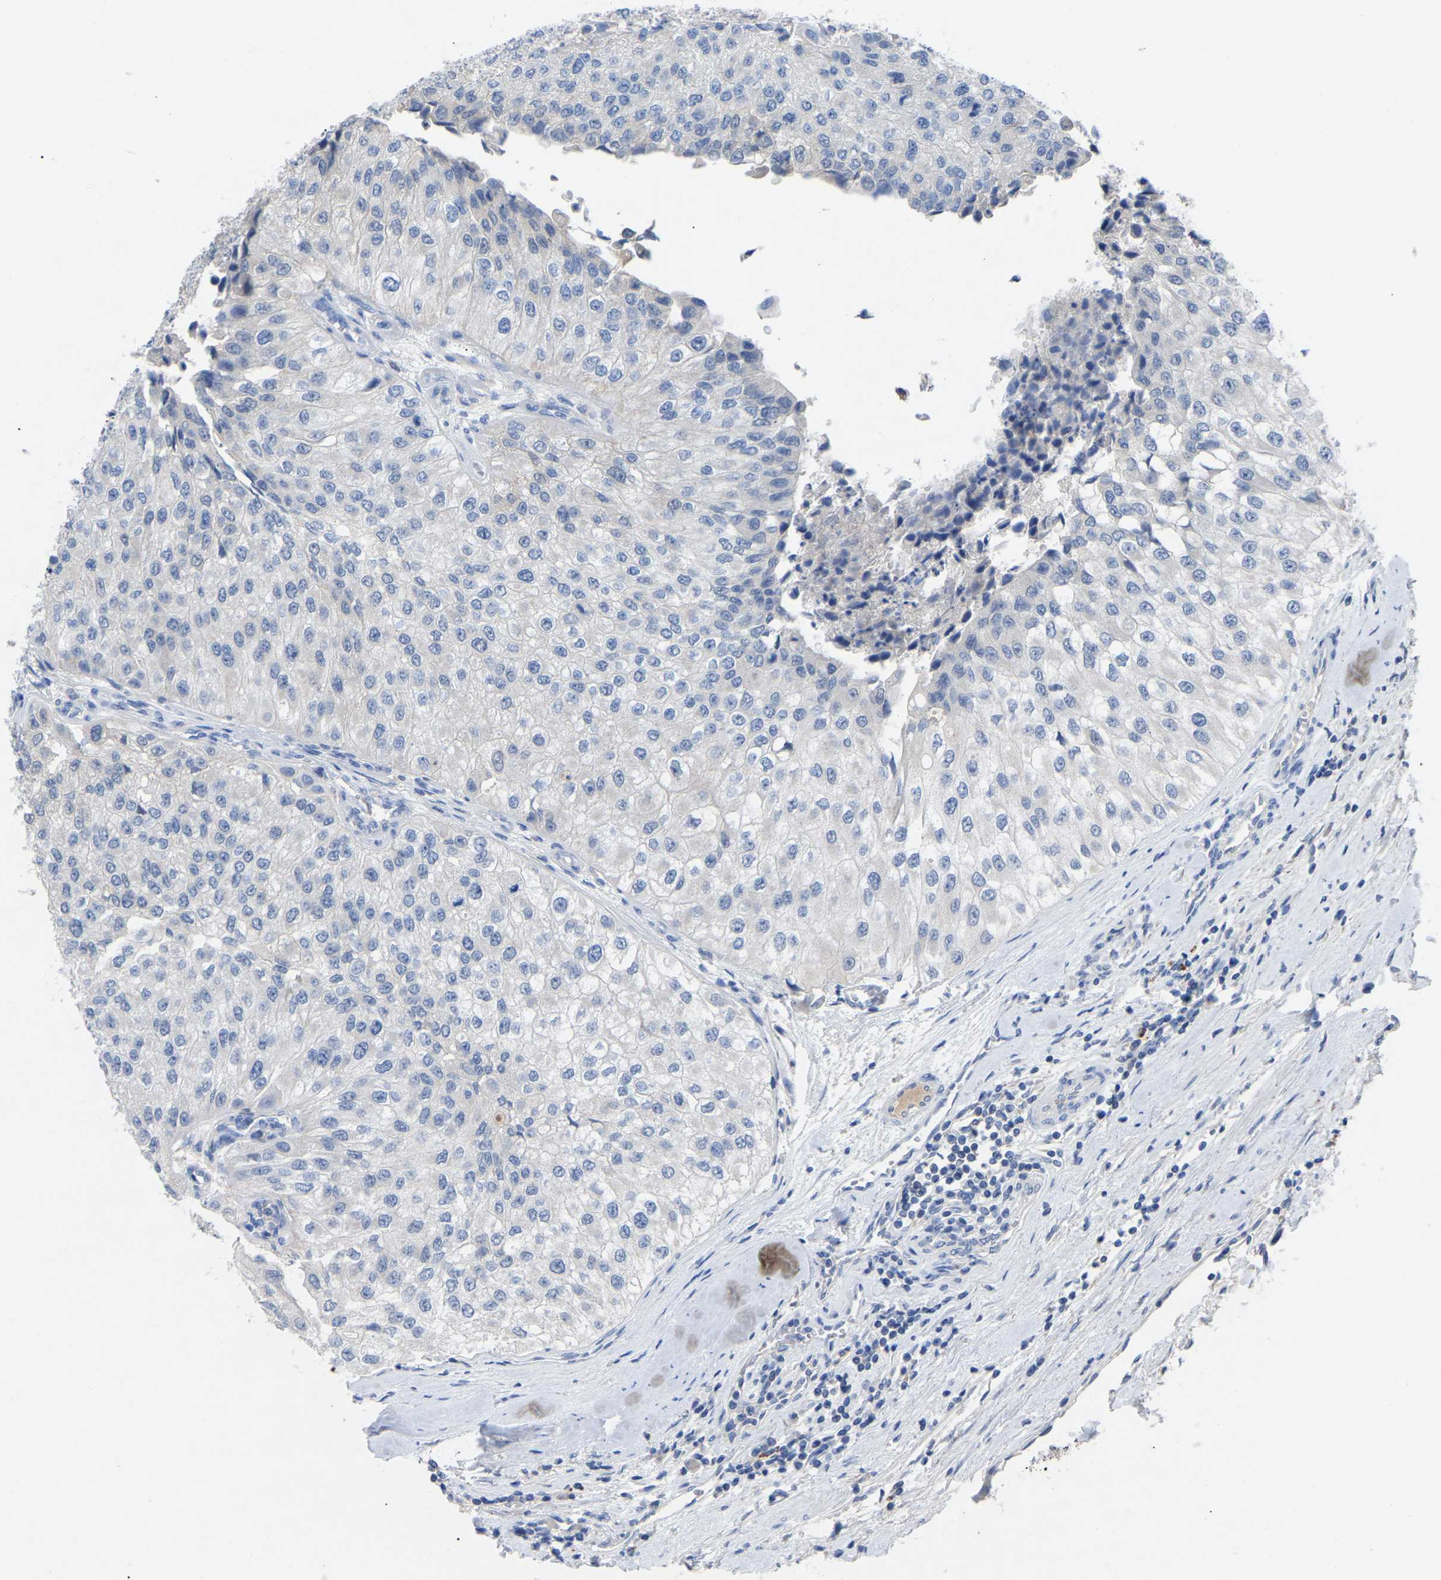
{"staining": {"intensity": "negative", "quantity": "none", "location": "none"}, "tissue": "urothelial cancer", "cell_type": "Tumor cells", "image_type": "cancer", "snomed": [{"axis": "morphology", "description": "Urothelial carcinoma, High grade"}, {"axis": "topography", "description": "Kidney"}, {"axis": "topography", "description": "Urinary bladder"}], "caption": "The image reveals no significant positivity in tumor cells of urothelial cancer.", "gene": "SMPD2", "patient": {"sex": "male", "age": 77}}